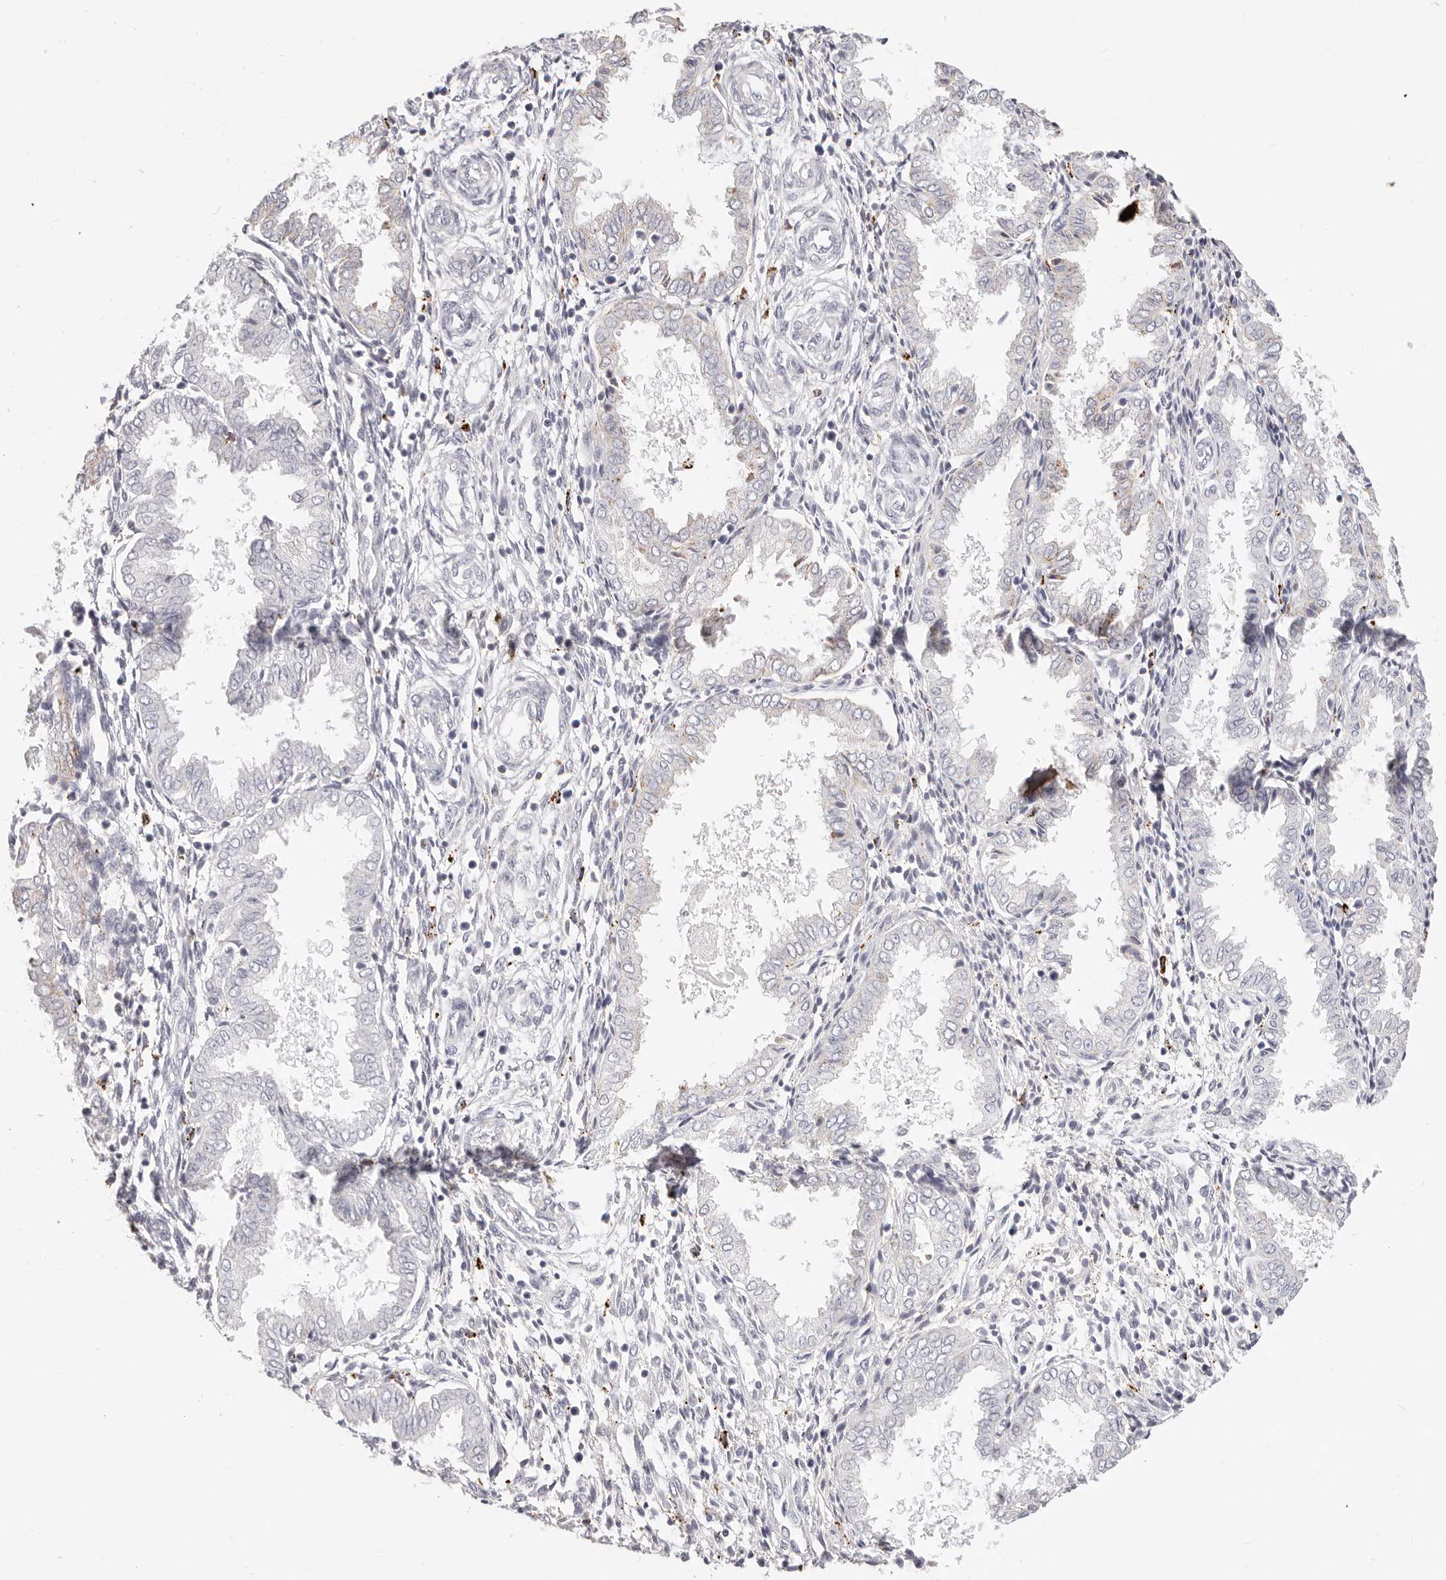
{"staining": {"intensity": "strong", "quantity": "<25%", "location": "cytoplasmic/membranous"}, "tissue": "endometrium", "cell_type": "Cells in endometrial stroma", "image_type": "normal", "snomed": [{"axis": "morphology", "description": "Normal tissue, NOS"}, {"axis": "topography", "description": "Endometrium"}], "caption": "A medium amount of strong cytoplasmic/membranous staining is present in about <25% of cells in endometrial stroma in normal endometrium.", "gene": "STKLD1", "patient": {"sex": "female", "age": 33}}